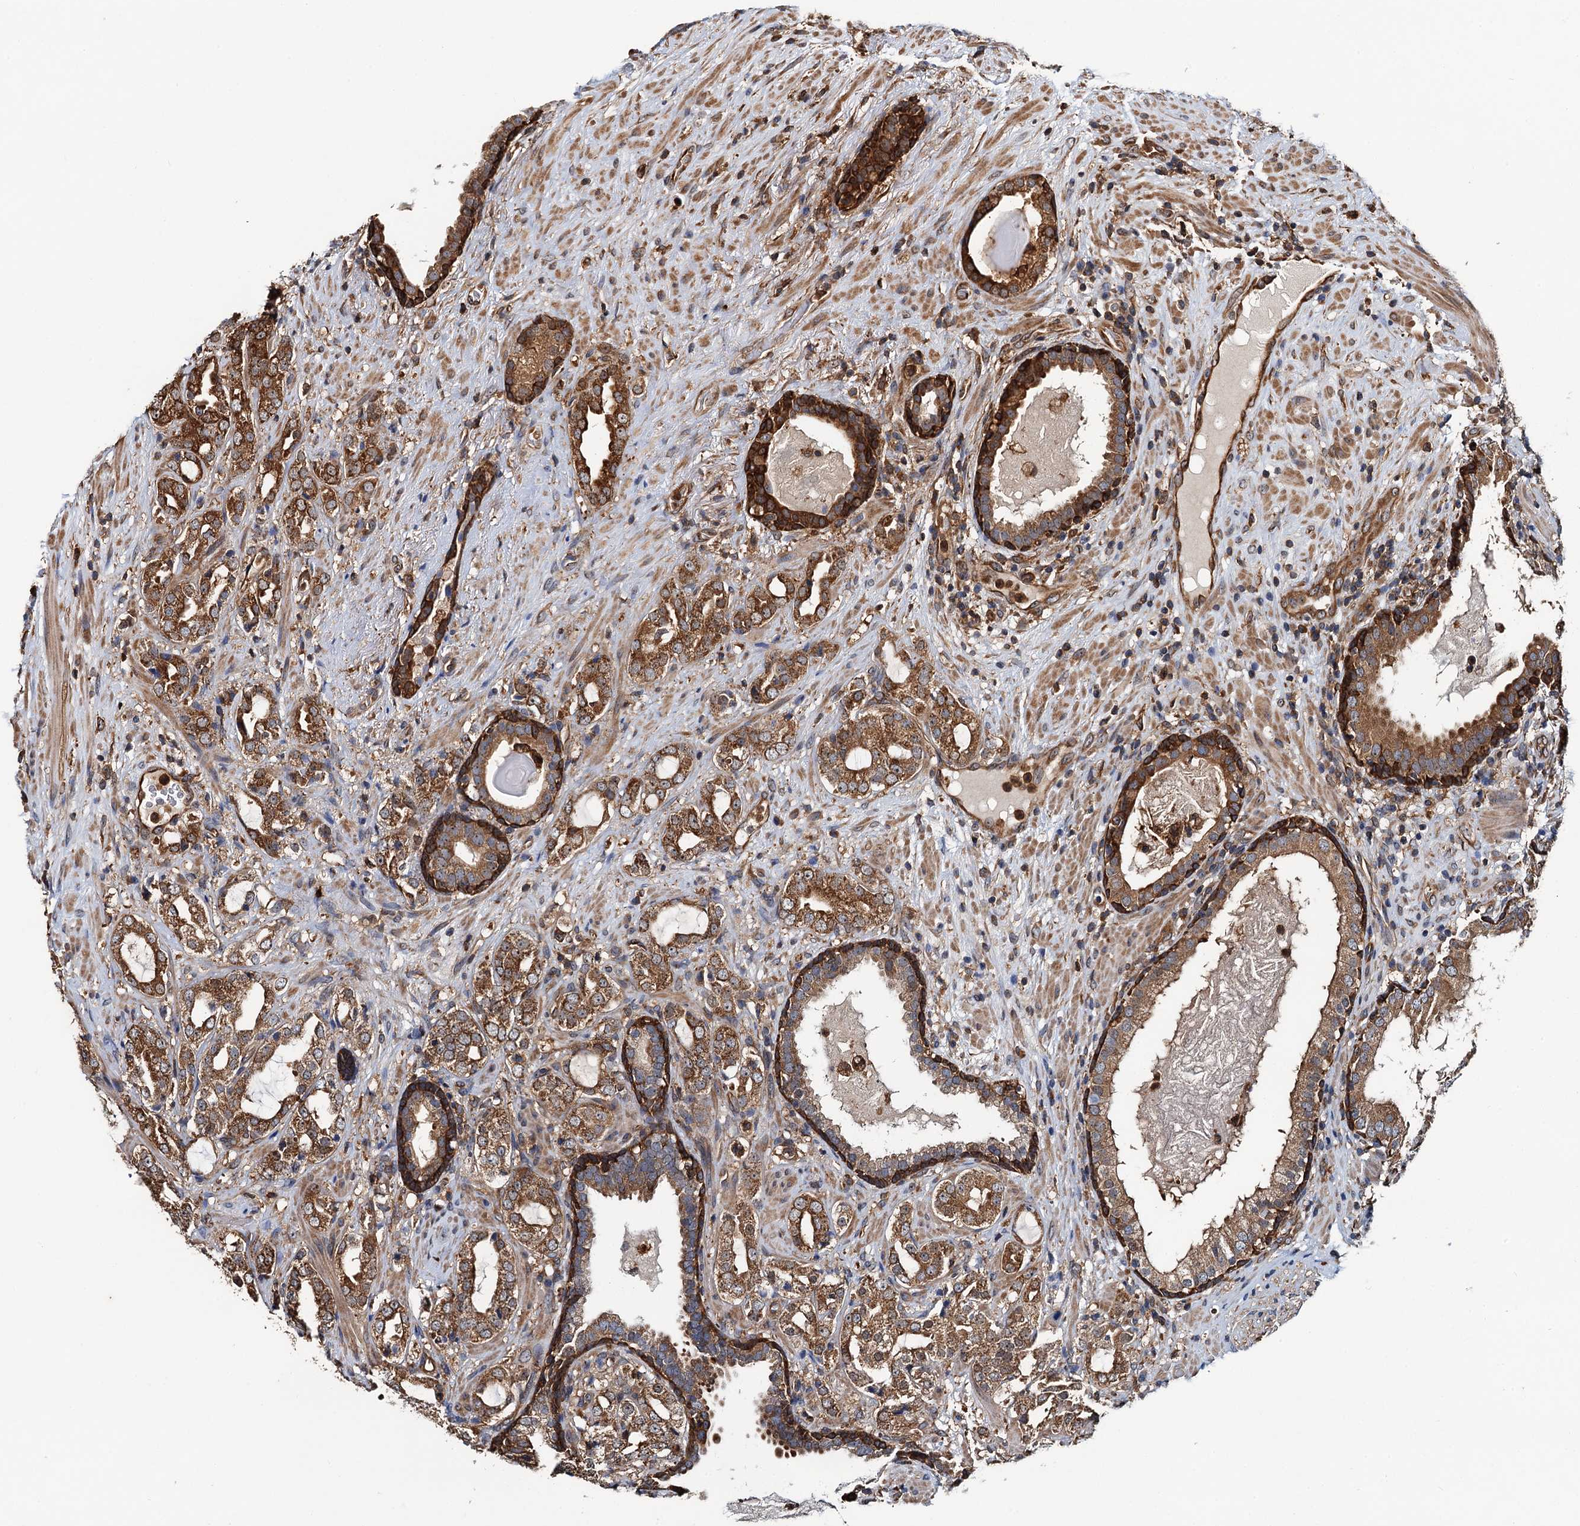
{"staining": {"intensity": "moderate", "quantity": ">75%", "location": "cytoplasmic/membranous"}, "tissue": "prostate cancer", "cell_type": "Tumor cells", "image_type": "cancer", "snomed": [{"axis": "morphology", "description": "Adenocarcinoma, High grade"}, {"axis": "topography", "description": "Prostate"}], "caption": "Protein expression analysis of prostate adenocarcinoma (high-grade) displays moderate cytoplasmic/membranous expression in about >75% of tumor cells. The protein of interest is stained brown, and the nuclei are stained in blue (DAB (3,3'-diaminobenzidine) IHC with brightfield microscopy, high magnification).", "gene": "USP6NL", "patient": {"sex": "male", "age": 64}}